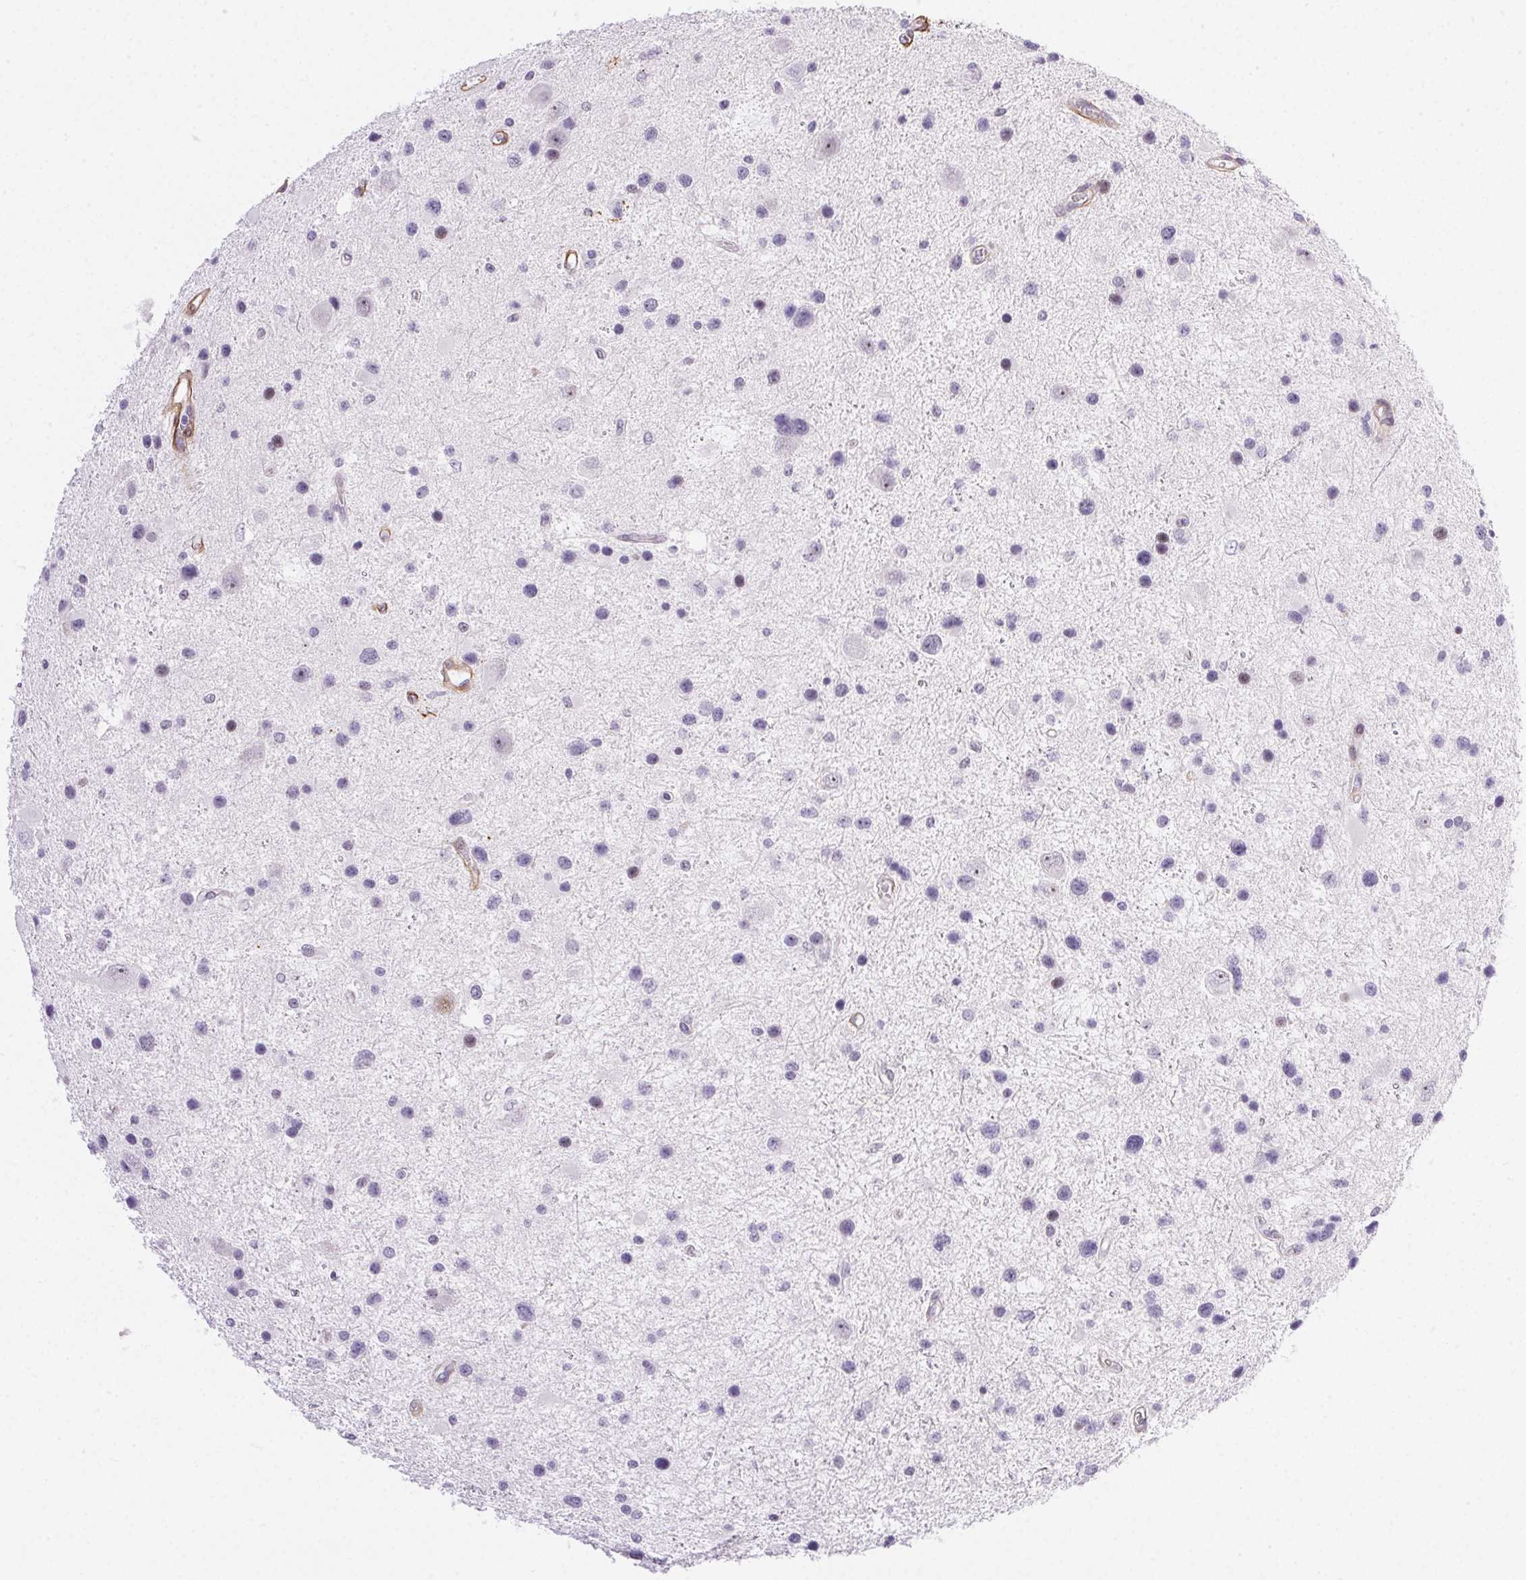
{"staining": {"intensity": "negative", "quantity": "none", "location": "none"}, "tissue": "glioma", "cell_type": "Tumor cells", "image_type": "cancer", "snomed": [{"axis": "morphology", "description": "Glioma, malignant, Low grade"}, {"axis": "topography", "description": "Brain"}], "caption": "Tumor cells show no significant staining in low-grade glioma (malignant).", "gene": "PDZD2", "patient": {"sex": "female", "age": 32}}